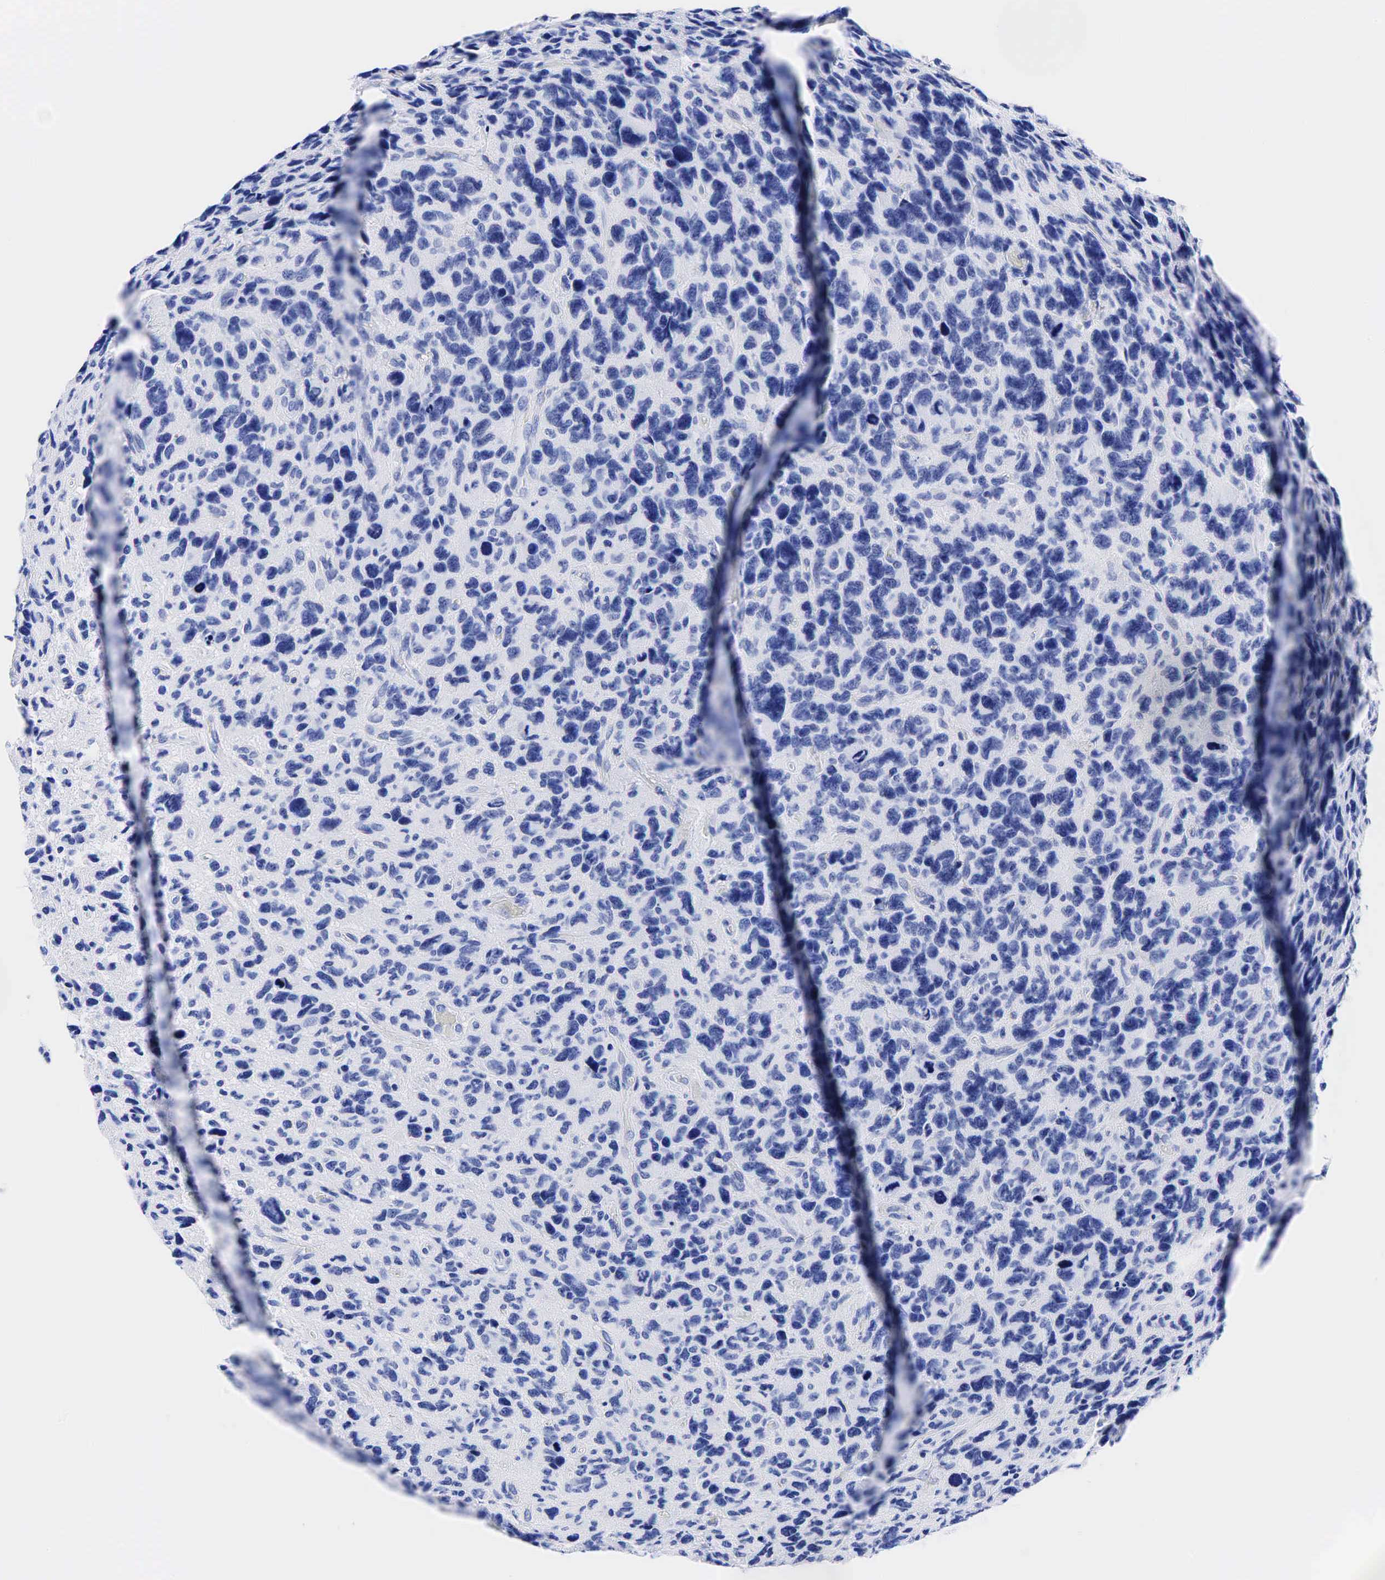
{"staining": {"intensity": "negative", "quantity": "none", "location": "none"}, "tissue": "glioma", "cell_type": "Tumor cells", "image_type": "cancer", "snomed": [{"axis": "morphology", "description": "Glioma, malignant, High grade"}, {"axis": "topography", "description": "Brain"}], "caption": "A micrograph of human malignant glioma (high-grade) is negative for staining in tumor cells.", "gene": "CEACAM5", "patient": {"sex": "female", "age": 60}}